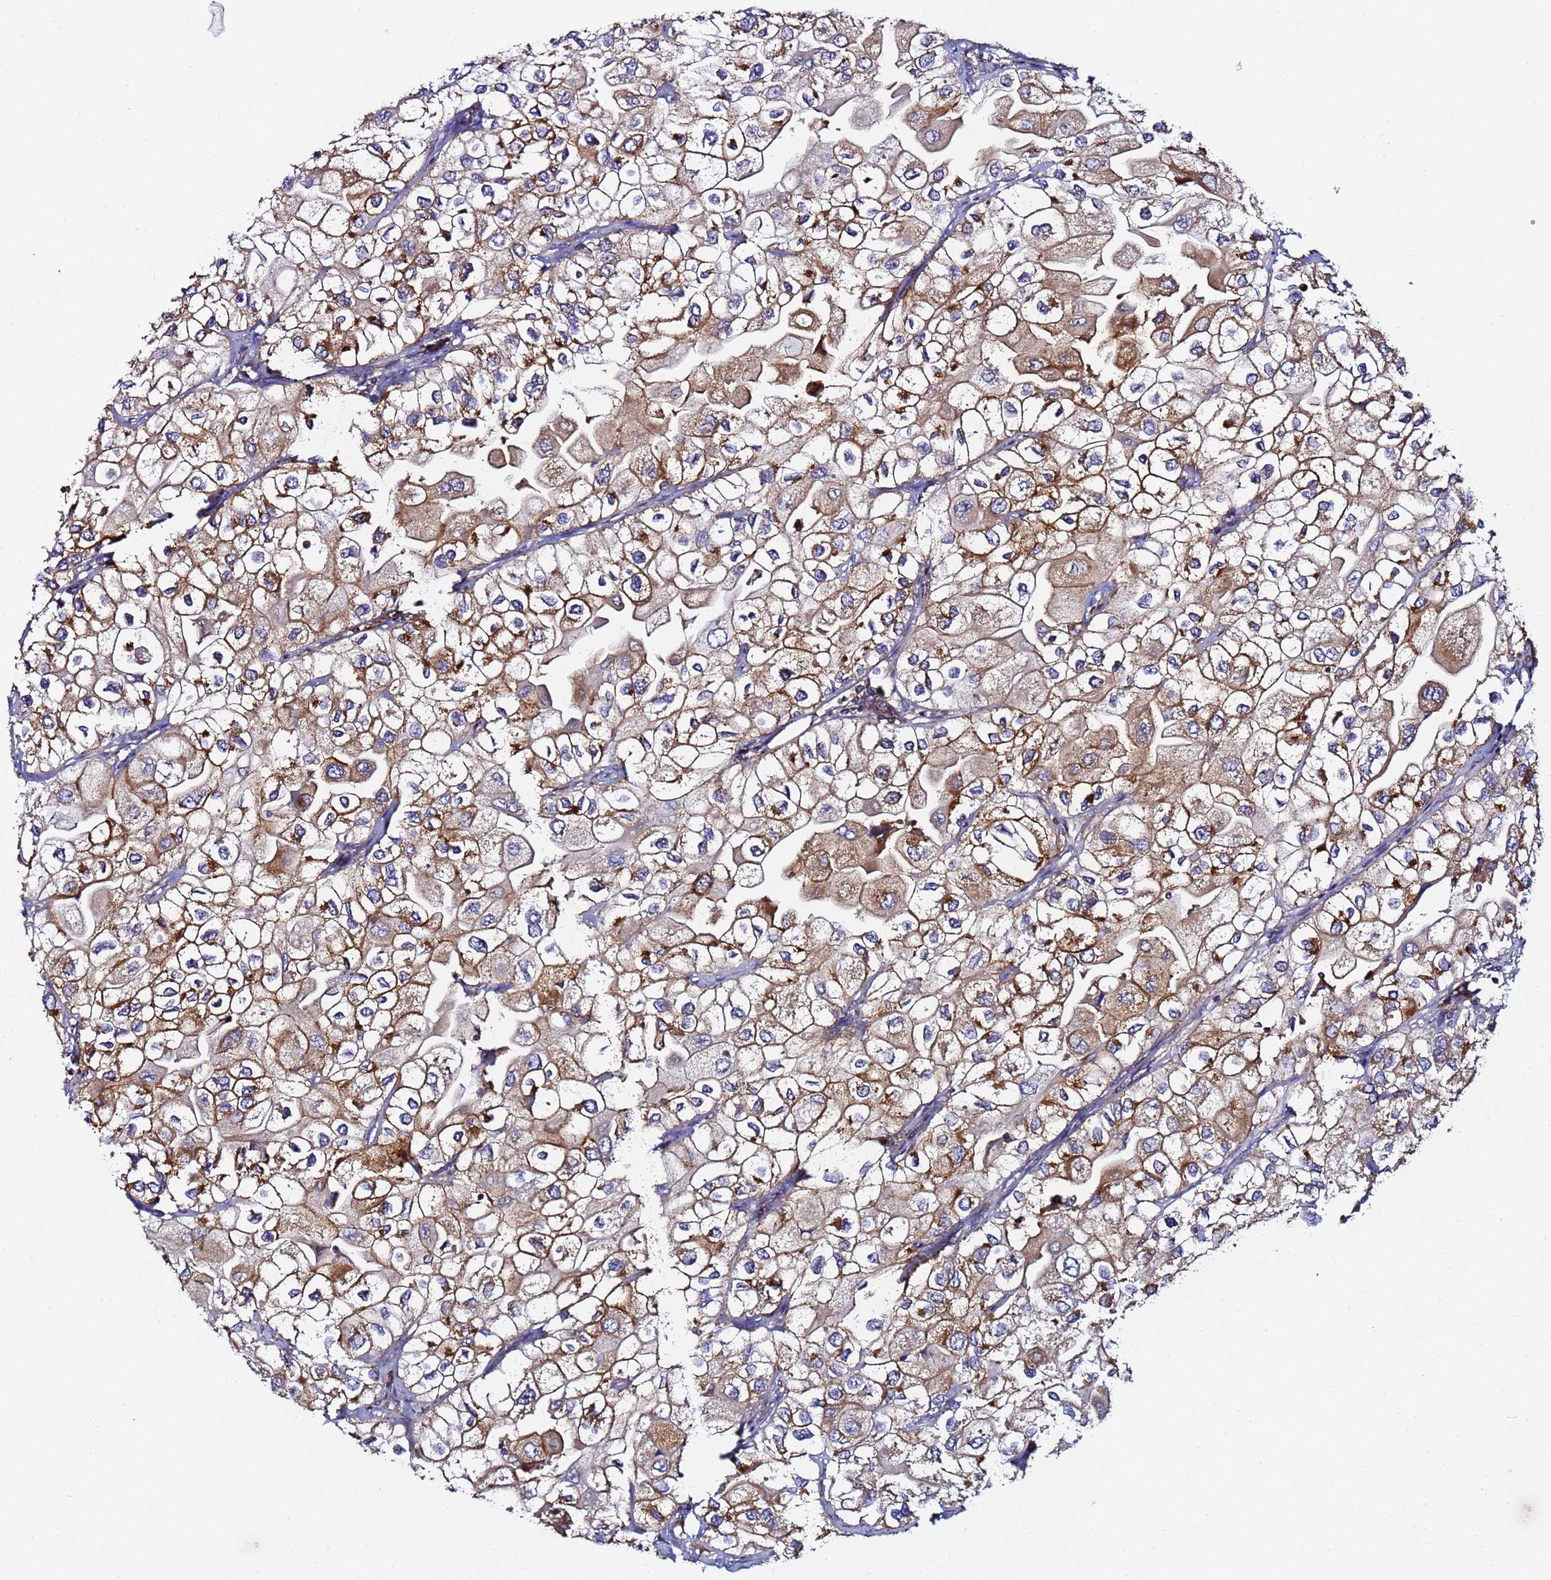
{"staining": {"intensity": "moderate", "quantity": ">75%", "location": "cytoplasmic/membranous"}, "tissue": "urothelial cancer", "cell_type": "Tumor cells", "image_type": "cancer", "snomed": [{"axis": "morphology", "description": "Urothelial carcinoma, High grade"}, {"axis": "topography", "description": "Urinary bladder"}], "caption": "IHC histopathology image of neoplastic tissue: human urothelial carcinoma (high-grade) stained using IHC exhibits medium levels of moderate protein expression localized specifically in the cytoplasmic/membranous of tumor cells, appearing as a cytoplasmic/membranous brown color.", "gene": "CCDC127", "patient": {"sex": "male", "age": 64}}